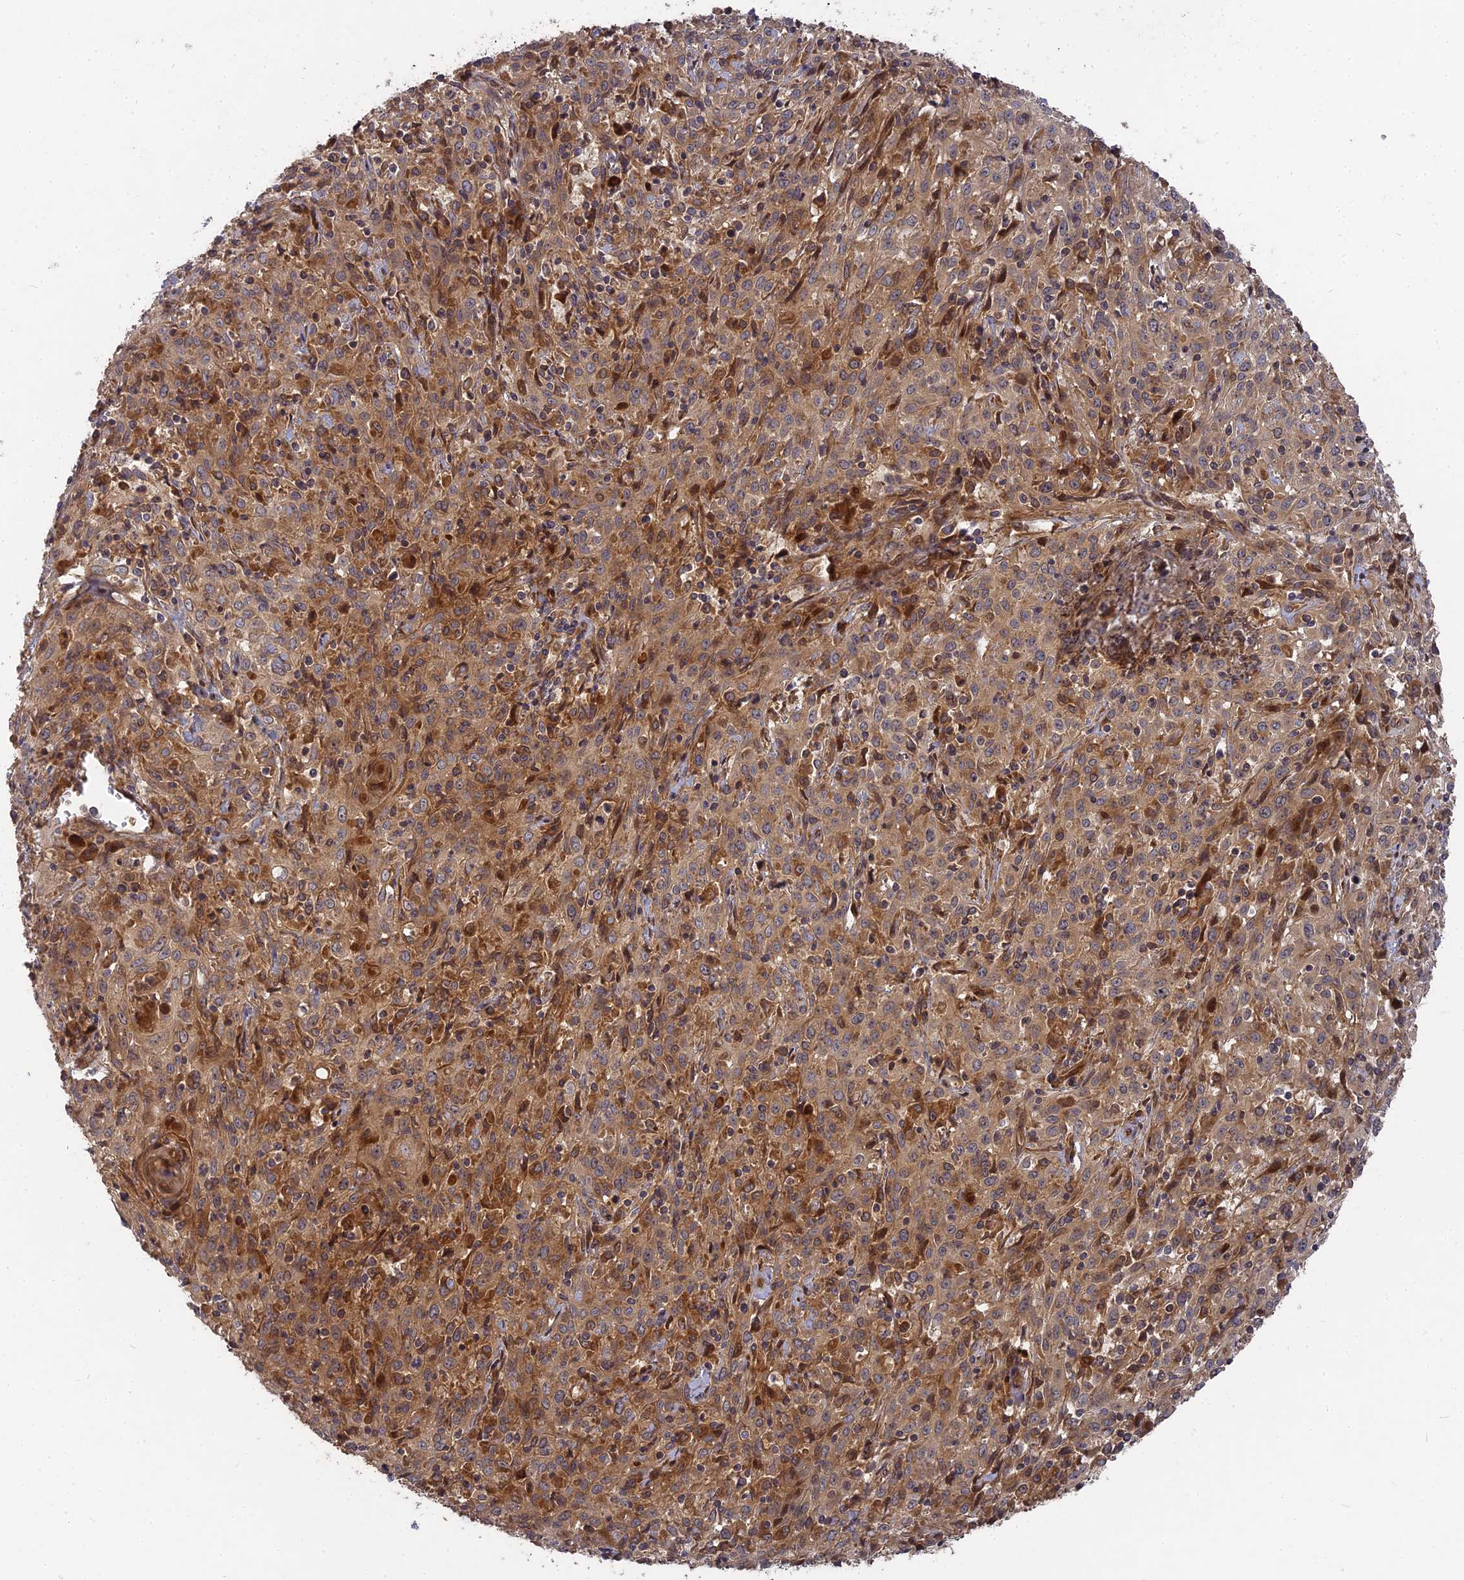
{"staining": {"intensity": "moderate", "quantity": ">75%", "location": "cytoplasmic/membranous"}, "tissue": "cervical cancer", "cell_type": "Tumor cells", "image_type": "cancer", "snomed": [{"axis": "morphology", "description": "Squamous cell carcinoma, NOS"}, {"axis": "topography", "description": "Cervix"}], "caption": "Tumor cells demonstrate moderate cytoplasmic/membranous expression in approximately >75% of cells in cervical cancer (squamous cell carcinoma). (DAB (3,3'-diaminobenzidine) IHC with brightfield microscopy, high magnification).", "gene": "TMUB2", "patient": {"sex": "female", "age": 57}}